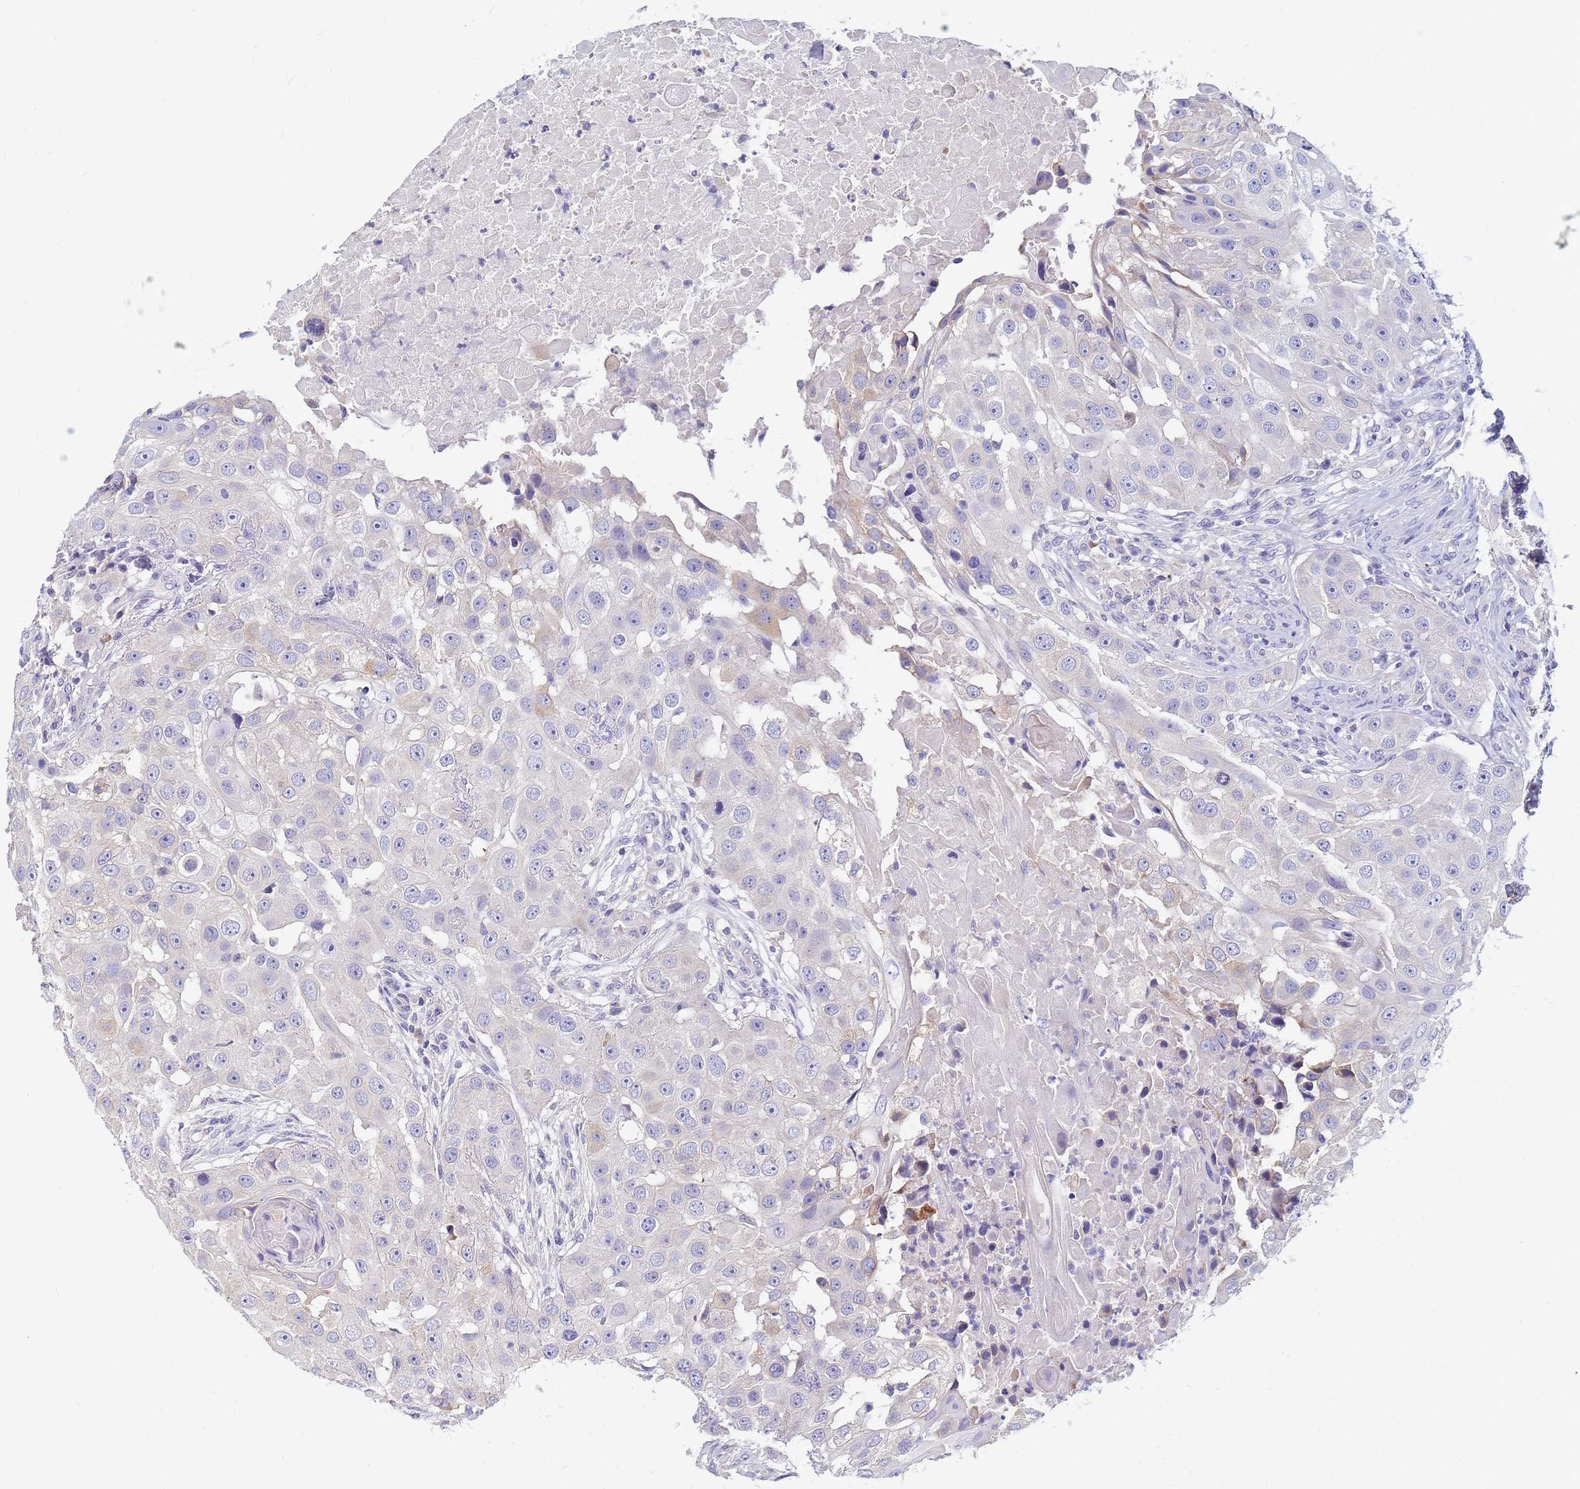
{"staining": {"intensity": "negative", "quantity": "none", "location": "none"}, "tissue": "head and neck cancer", "cell_type": "Tumor cells", "image_type": "cancer", "snomed": [{"axis": "morphology", "description": "Normal tissue, NOS"}, {"axis": "morphology", "description": "Squamous cell carcinoma, NOS"}, {"axis": "topography", "description": "Skeletal muscle"}, {"axis": "topography", "description": "Head-Neck"}], "caption": "Immunohistochemistry of squamous cell carcinoma (head and neck) exhibits no positivity in tumor cells.", "gene": "DPRX", "patient": {"sex": "male", "age": 51}}